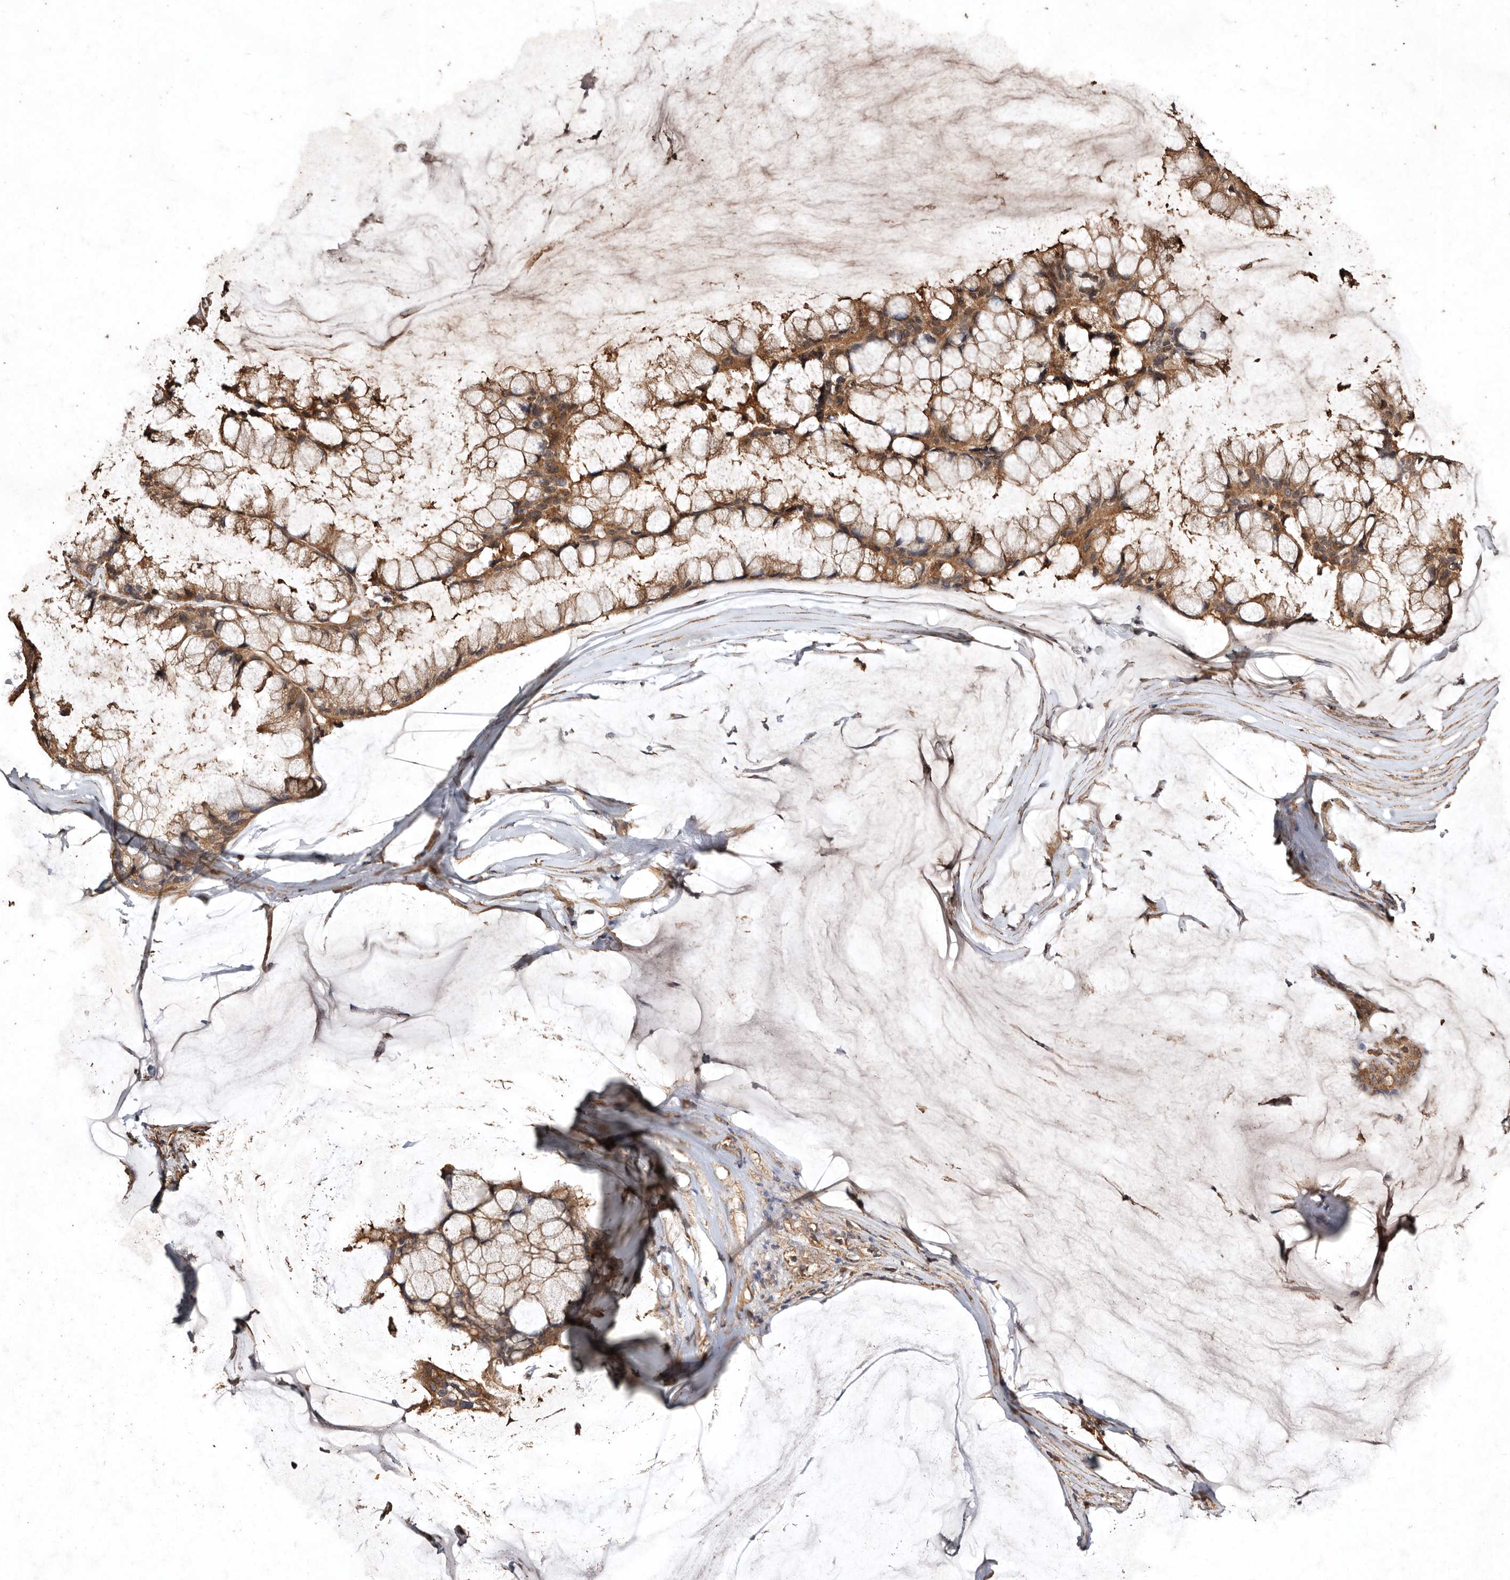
{"staining": {"intensity": "moderate", "quantity": ">75%", "location": "cytoplasmic/membranous"}, "tissue": "ovarian cancer", "cell_type": "Tumor cells", "image_type": "cancer", "snomed": [{"axis": "morphology", "description": "Cystadenocarcinoma, mucinous, NOS"}, {"axis": "topography", "description": "Ovary"}], "caption": "Moderate cytoplasmic/membranous staining for a protein is present in approximately >75% of tumor cells of mucinous cystadenocarcinoma (ovarian) using IHC.", "gene": "FARS2", "patient": {"sex": "female", "age": 39}}